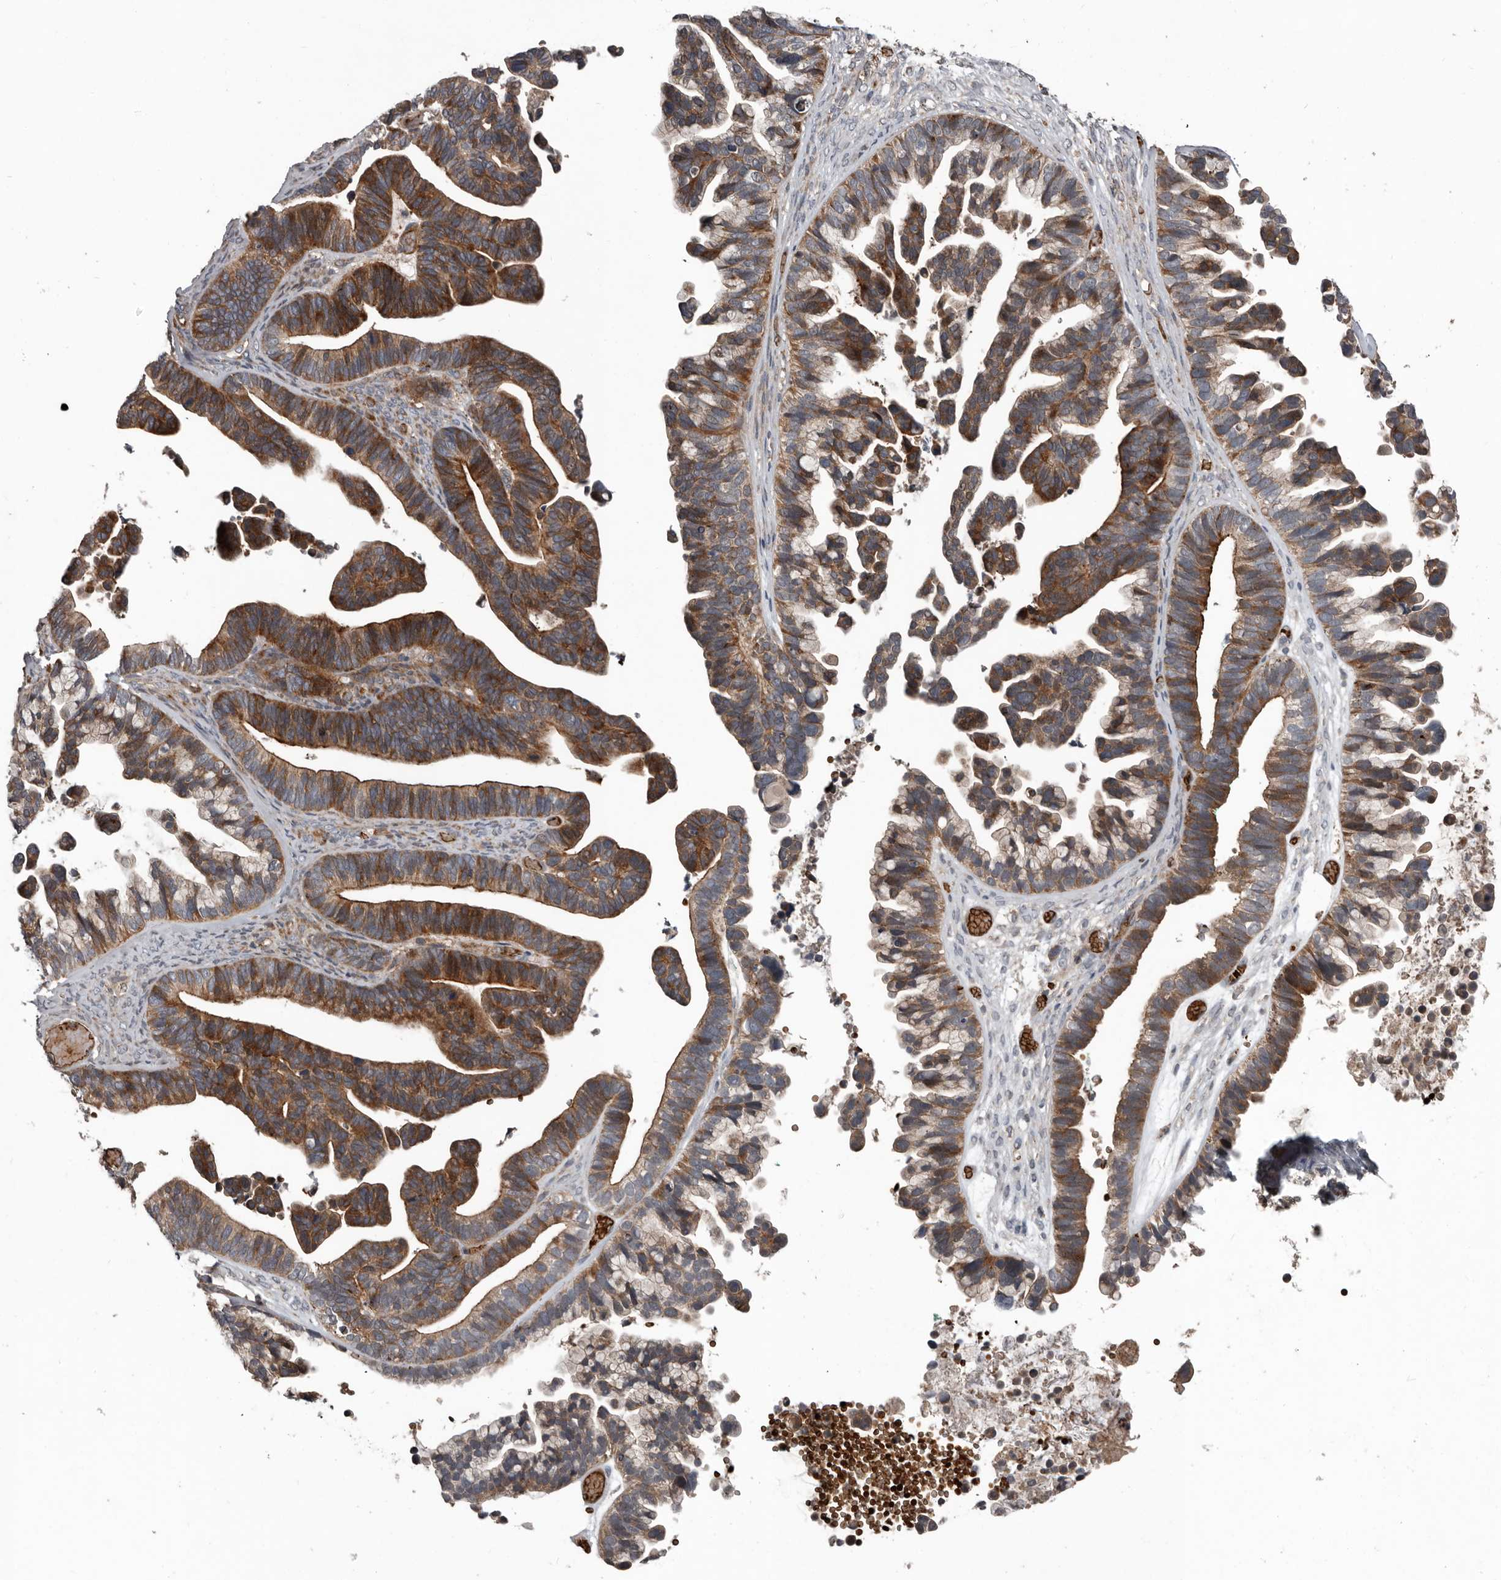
{"staining": {"intensity": "strong", "quantity": ">75%", "location": "cytoplasmic/membranous"}, "tissue": "ovarian cancer", "cell_type": "Tumor cells", "image_type": "cancer", "snomed": [{"axis": "morphology", "description": "Cystadenocarcinoma, serous, NOS"}, {"axis": "topography", "description": "Ovary"}], "caption": "Tumor cells show high levels of strong cytoplasmic/membranous expression in about >75% of cells in ovarian serous cystadenocarcinoma. (DAB IHC, brown staining for protein, blue staining for nuclei).", "gene": "FBXO31", "patient": {"sex": "female", "age": 56}}